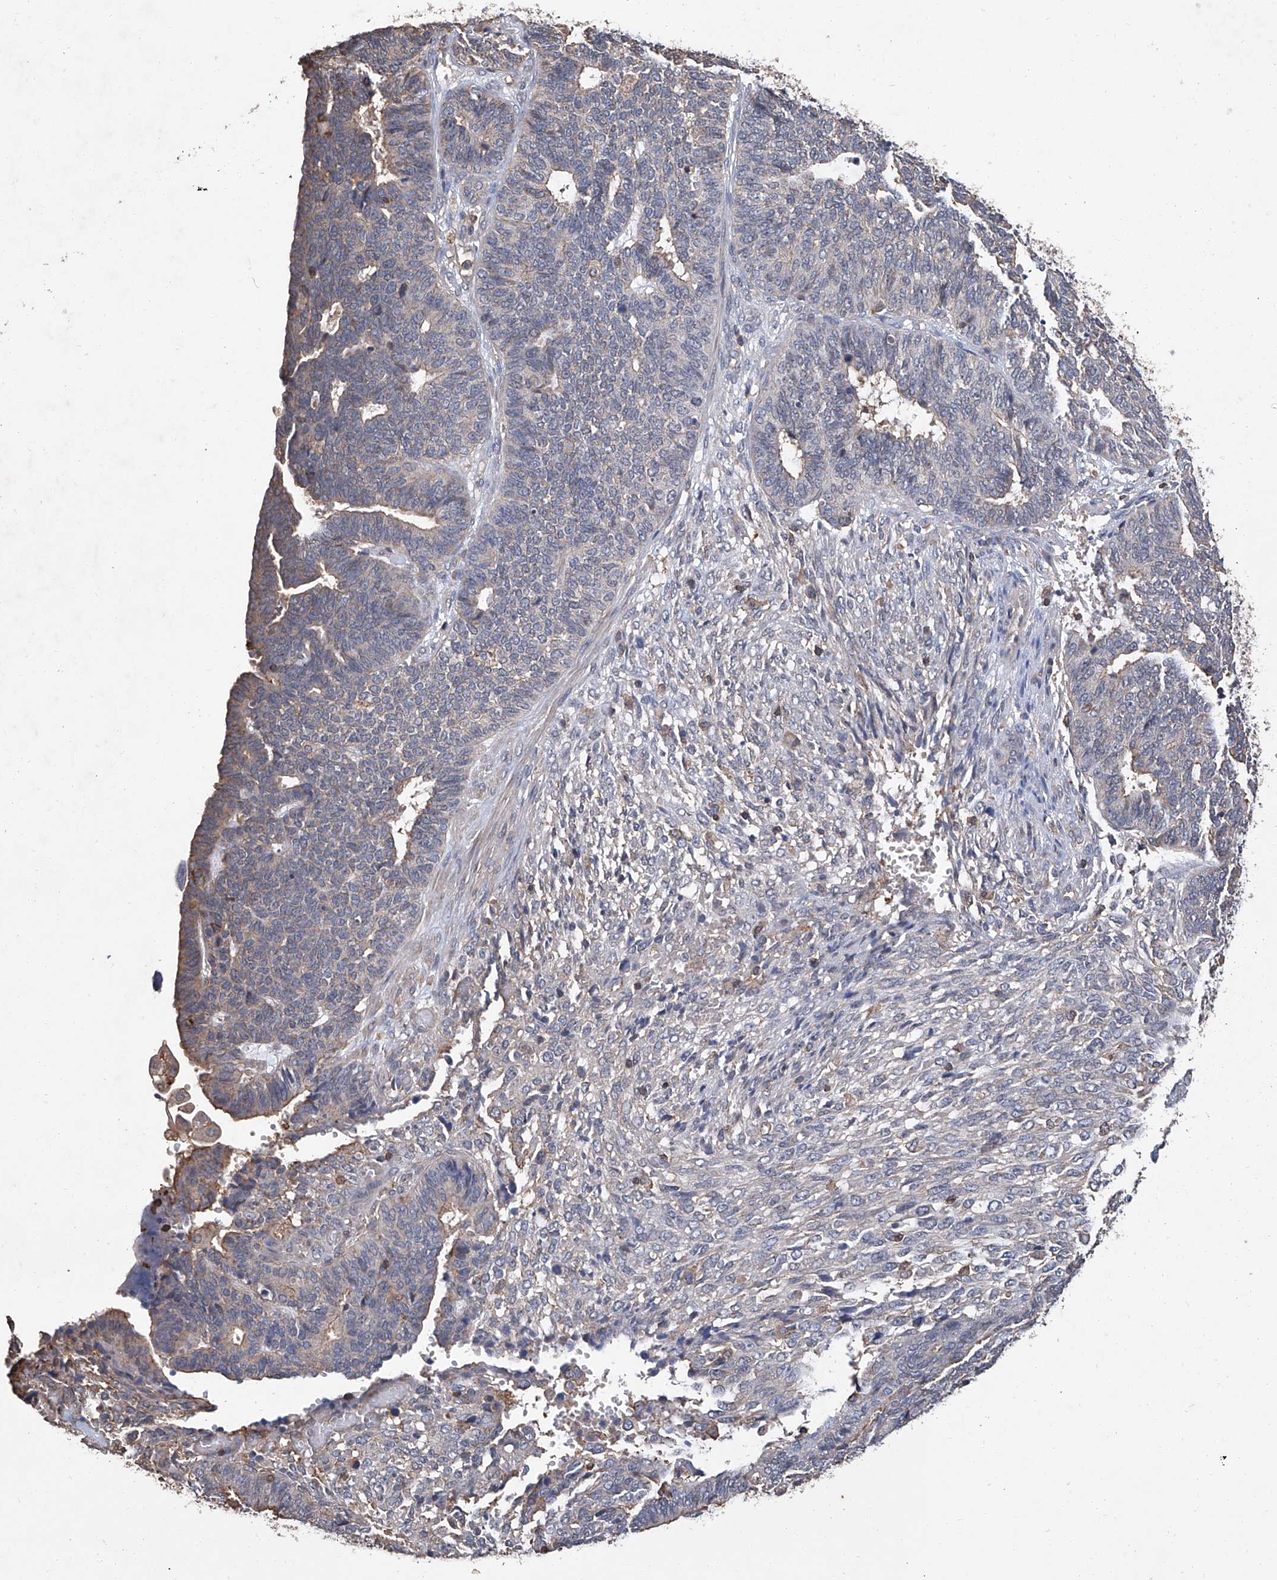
{"staining": {"intensity": "weak", "quantity": "<25%", "location": "cytoplasmic/membranous"}, "tissue": "endometrial cancer", "cell_type": "Tumor cells", "image_type": "cancer", "snomed": [{"axis": "morphology", "description": "Adenocarcinoma, NOS"}, {"axis": "topography", "description": "Endometrium"}], "caption": "Immunohistochemistry (IHC) image of neoplastic tissue: endometrial cancer stained with DAB displays no significant protein staining in tumor cells.", "gene": "GPT", "patient": {"sex": "female", "age": 70}}